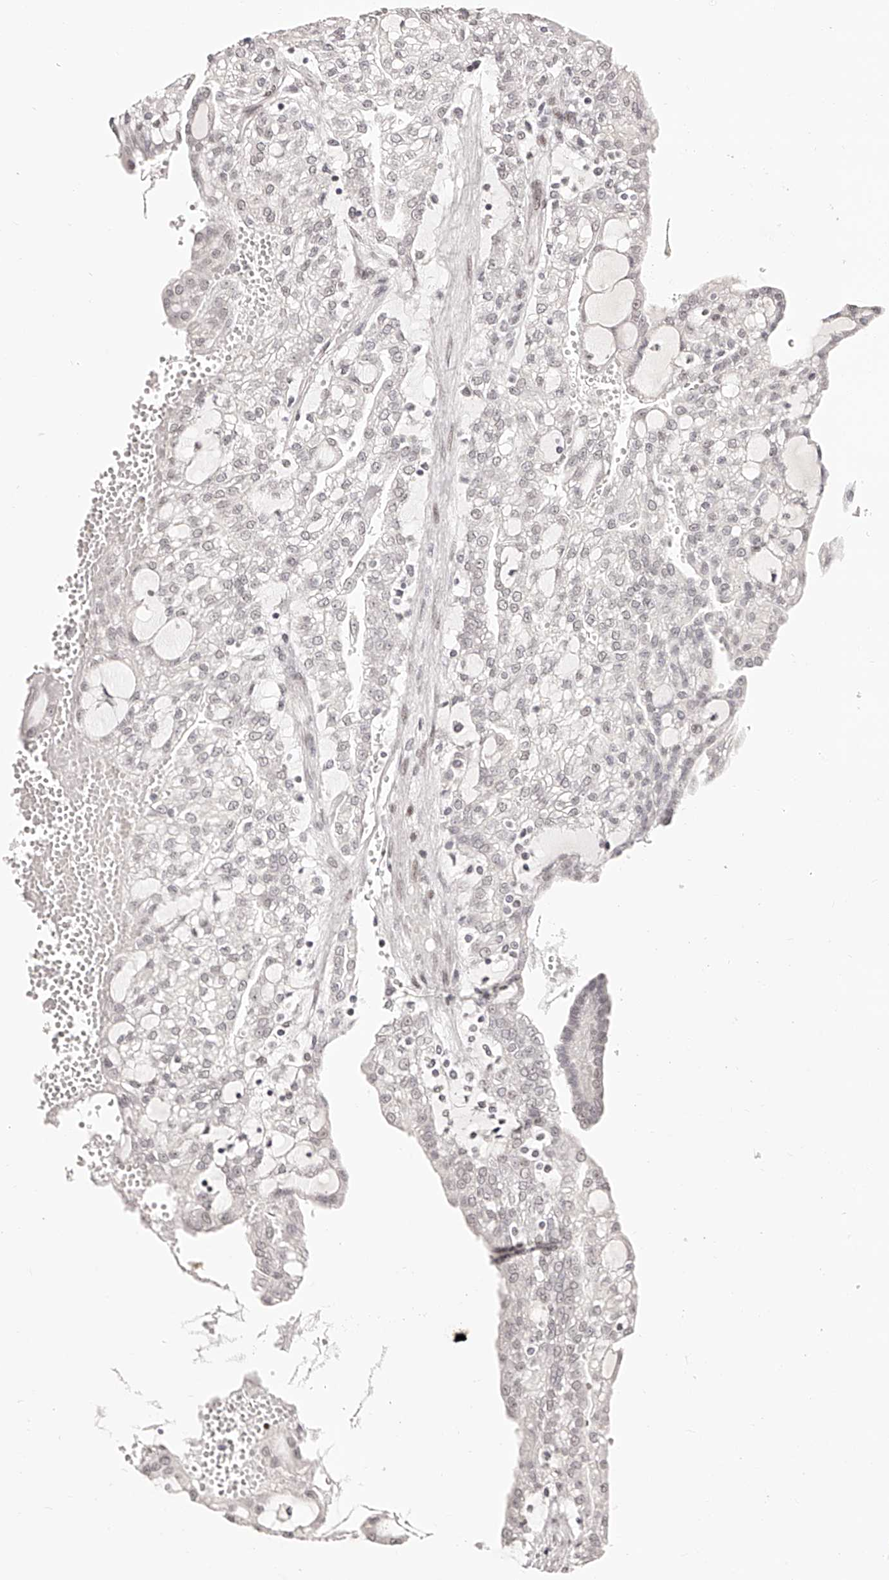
{"staining": {"intensity": "weak", "quantity": "<25%", "location": "nuclear"}, "tissue": "renal cancer", "cell_type": "Tumor cells", "image_type": "cancer", "snomed": [{"axis": "morphology", "description": "Adenocarcinoma, NOS"}, {"axis": "topography", "description": "Kidney"}], "caption": "Tumor cells are negative for protein expression in human renal cancer (adenocarcinoma).", "gene": "USF3", "patient": {"sex": "male", "age": 63}}